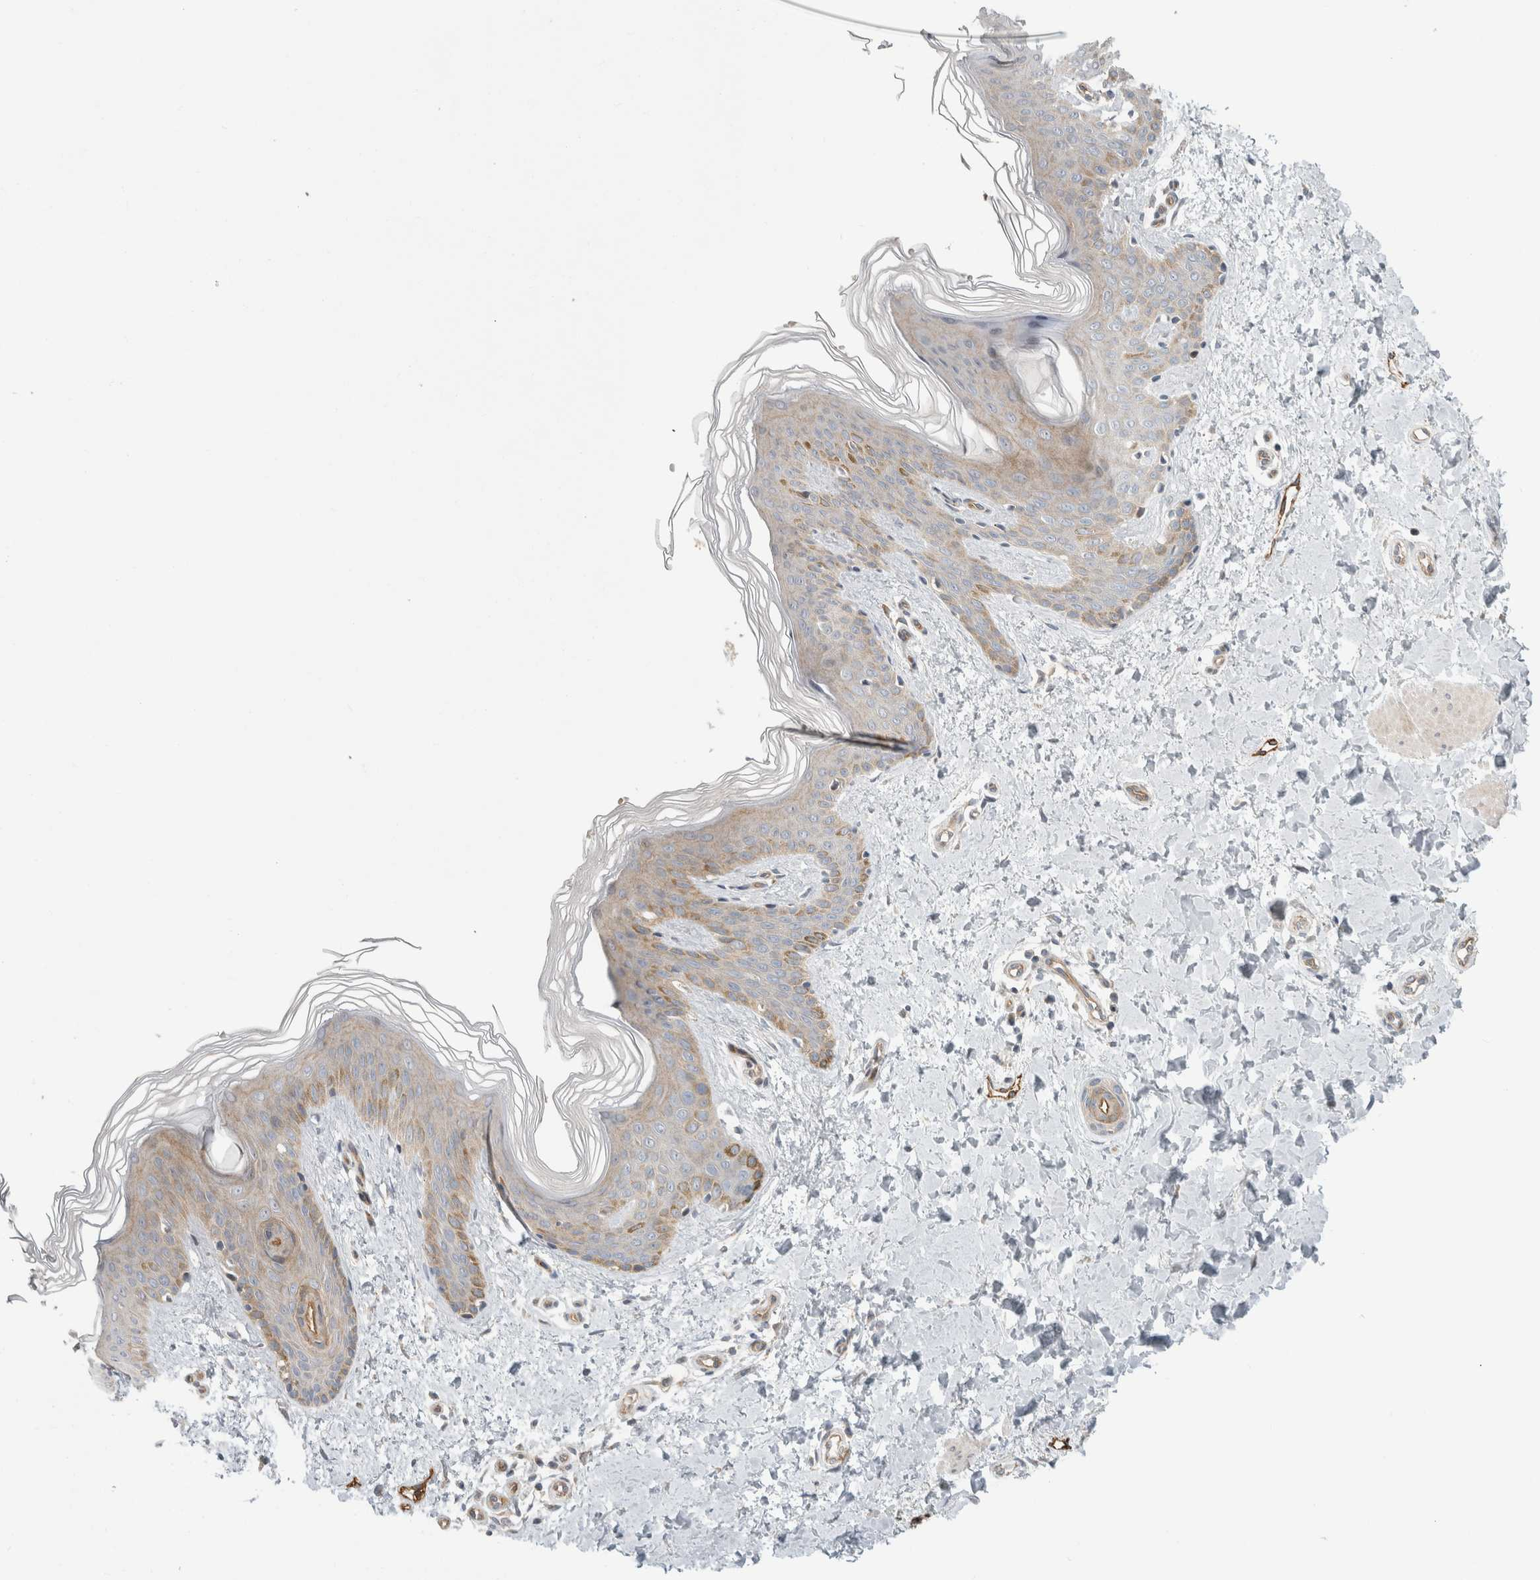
{"staining": {"intensity": "negative", "quantity": "none", "location": "none"}, "tissue": "skin", "cell_type": "Fibroblasts", "image_type": "normal", "snomed": [{"axis": "morphology", "description": "Normal tissue, NOS"}, {"axis": "morphology", "description": "Neoplasm, benign, NOS"}, {"axis": "topography", "description": "Skin"}, {"axis": "topography", "description": "Soft tissue"}], "caption": "IHC micrograph of unremarkable skin: skin stained with DAB (3,3'-diaminobenzidine) shows no significant protein expression in fibroblasts. Brightfield microscopy of IHC stained with DAB (brown) and hematoxylin (blue), captured at high magnification.", "gene": "KPNA5", "patient": {"sex": "male", "age": 26}}